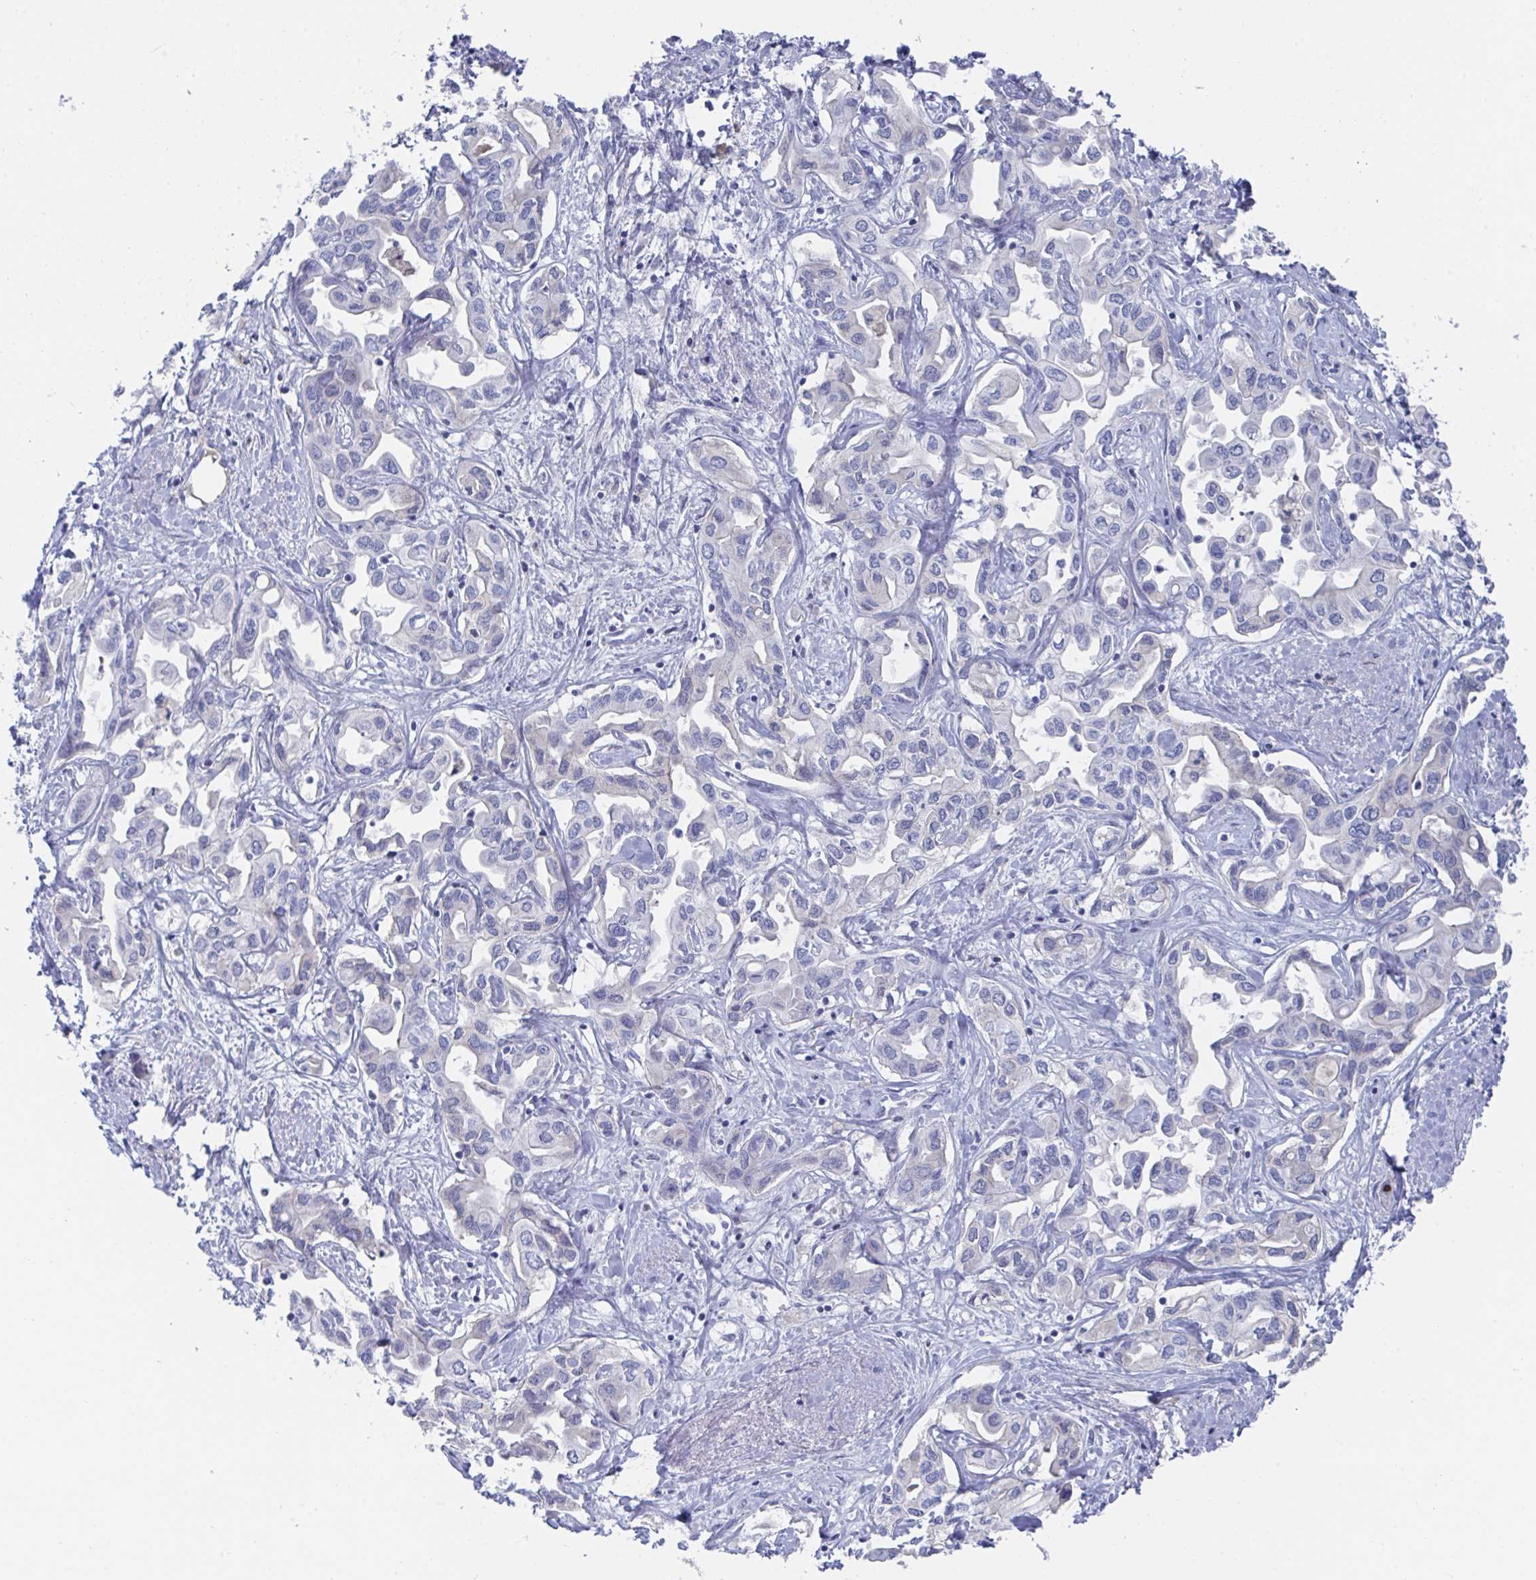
{"staining": {"intensity": "negative", "quantity": "none", "location": "none"}, "tissue": "liver cancer", "cell_type": "Tumor cells", "image_type": "cancer", "snomed": [{"axis": "morphology", "description": "Cholangiocarcinoma"}, {"axis": "topography", "description": "Liver"}], "caption": "DAB immunohistochemical staining of liver cancer (cholangiocarcinoma) shows no significant positivity in tumor cells.", "gene": "TNFAIP6", "patient": {"sex": "female", "age": 64}}